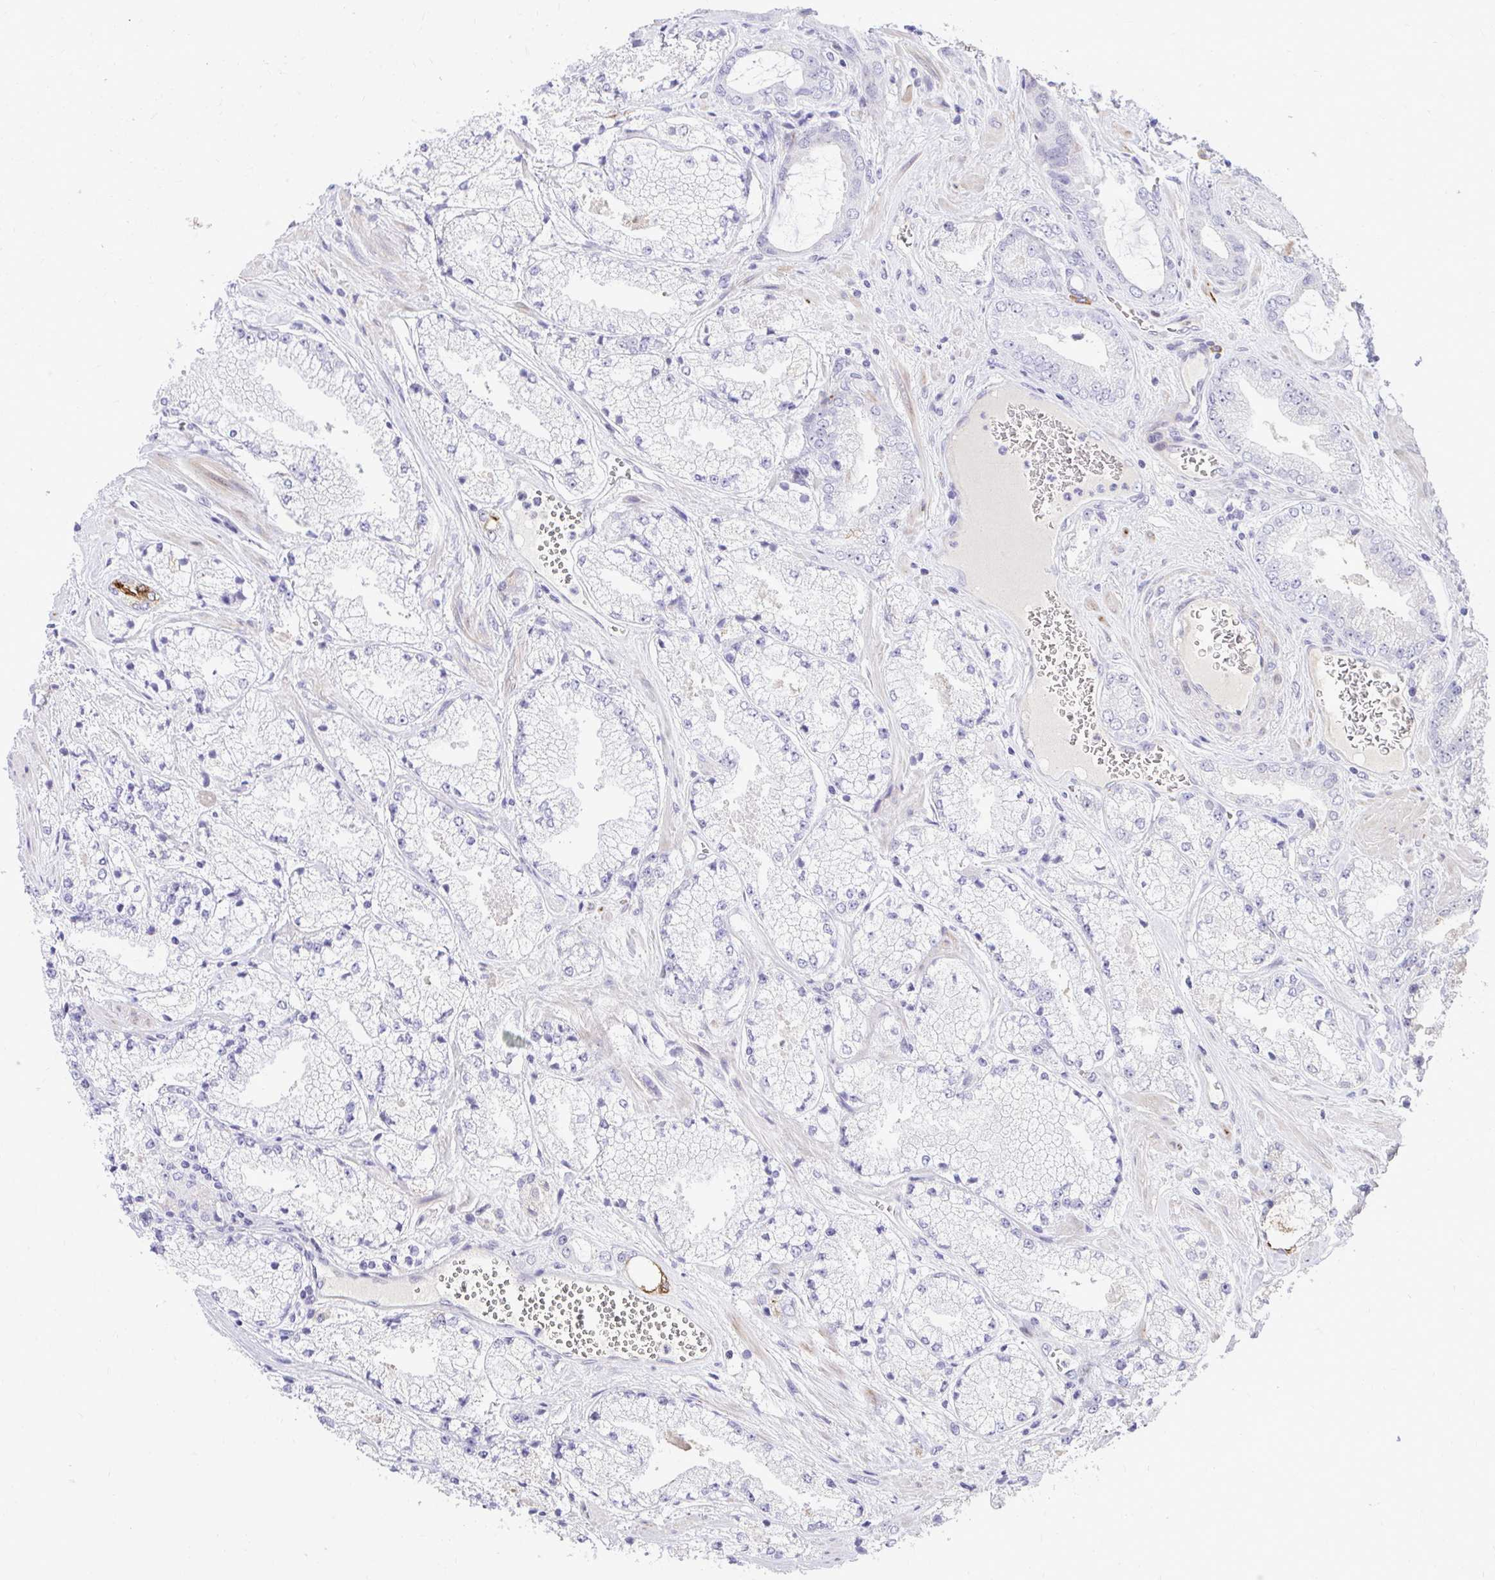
{"staining": {"intensity": "negative", "quantity": "none", "location": "none"}, "tissue": "prostate cancer", "cell_type": "Tumor cells", "image_type": "cancer", "snomed": [{"axis": "morphology", "description": "Adenocarcinoma, High grade"}, {"axis": "topography", "description": "Prostate"}], "caption": "Tumor cells show no significant positivity in prostate cancer (adenocarcinoma (high-grade)).", "gene": "DLX4", "patient": {"sex": "male", "age": 63}}